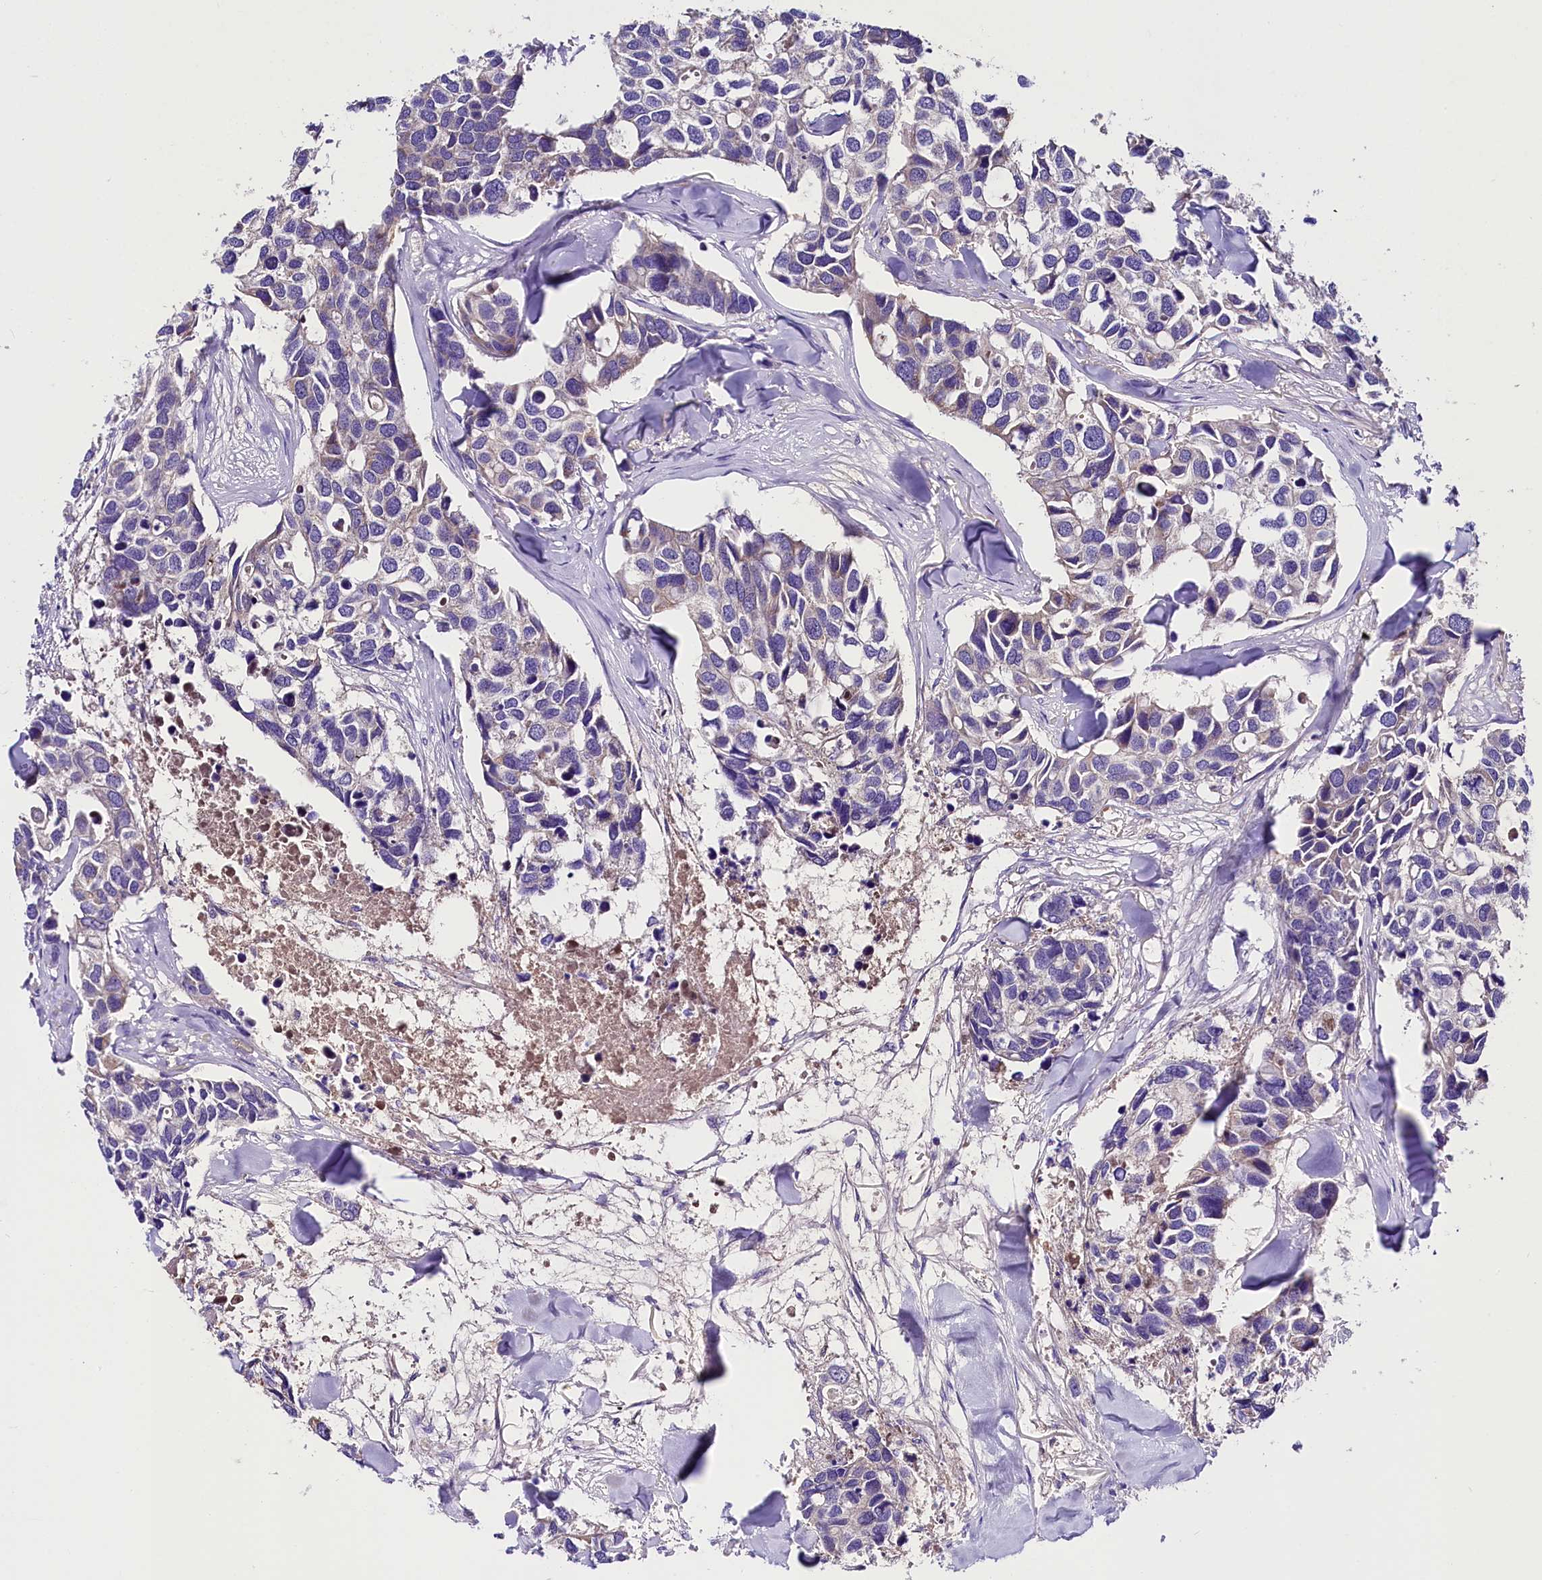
{"staining": {"intensity": "negative", "quantity": "none", "location": "none"}, "tissue": "breast cancer", "cell_type": "Tumor cells", "image_type": "cancer", "snomed": [{"axis": "morphology", "description": "Duct carcinoma"}, {"axis": "topography", "description": "Breast"}], "caption": "Tumor cells are negative for brown protein staining in breast cancer.", "gene": "SIX5", "patient": {"sex": "female", "age": 83}}